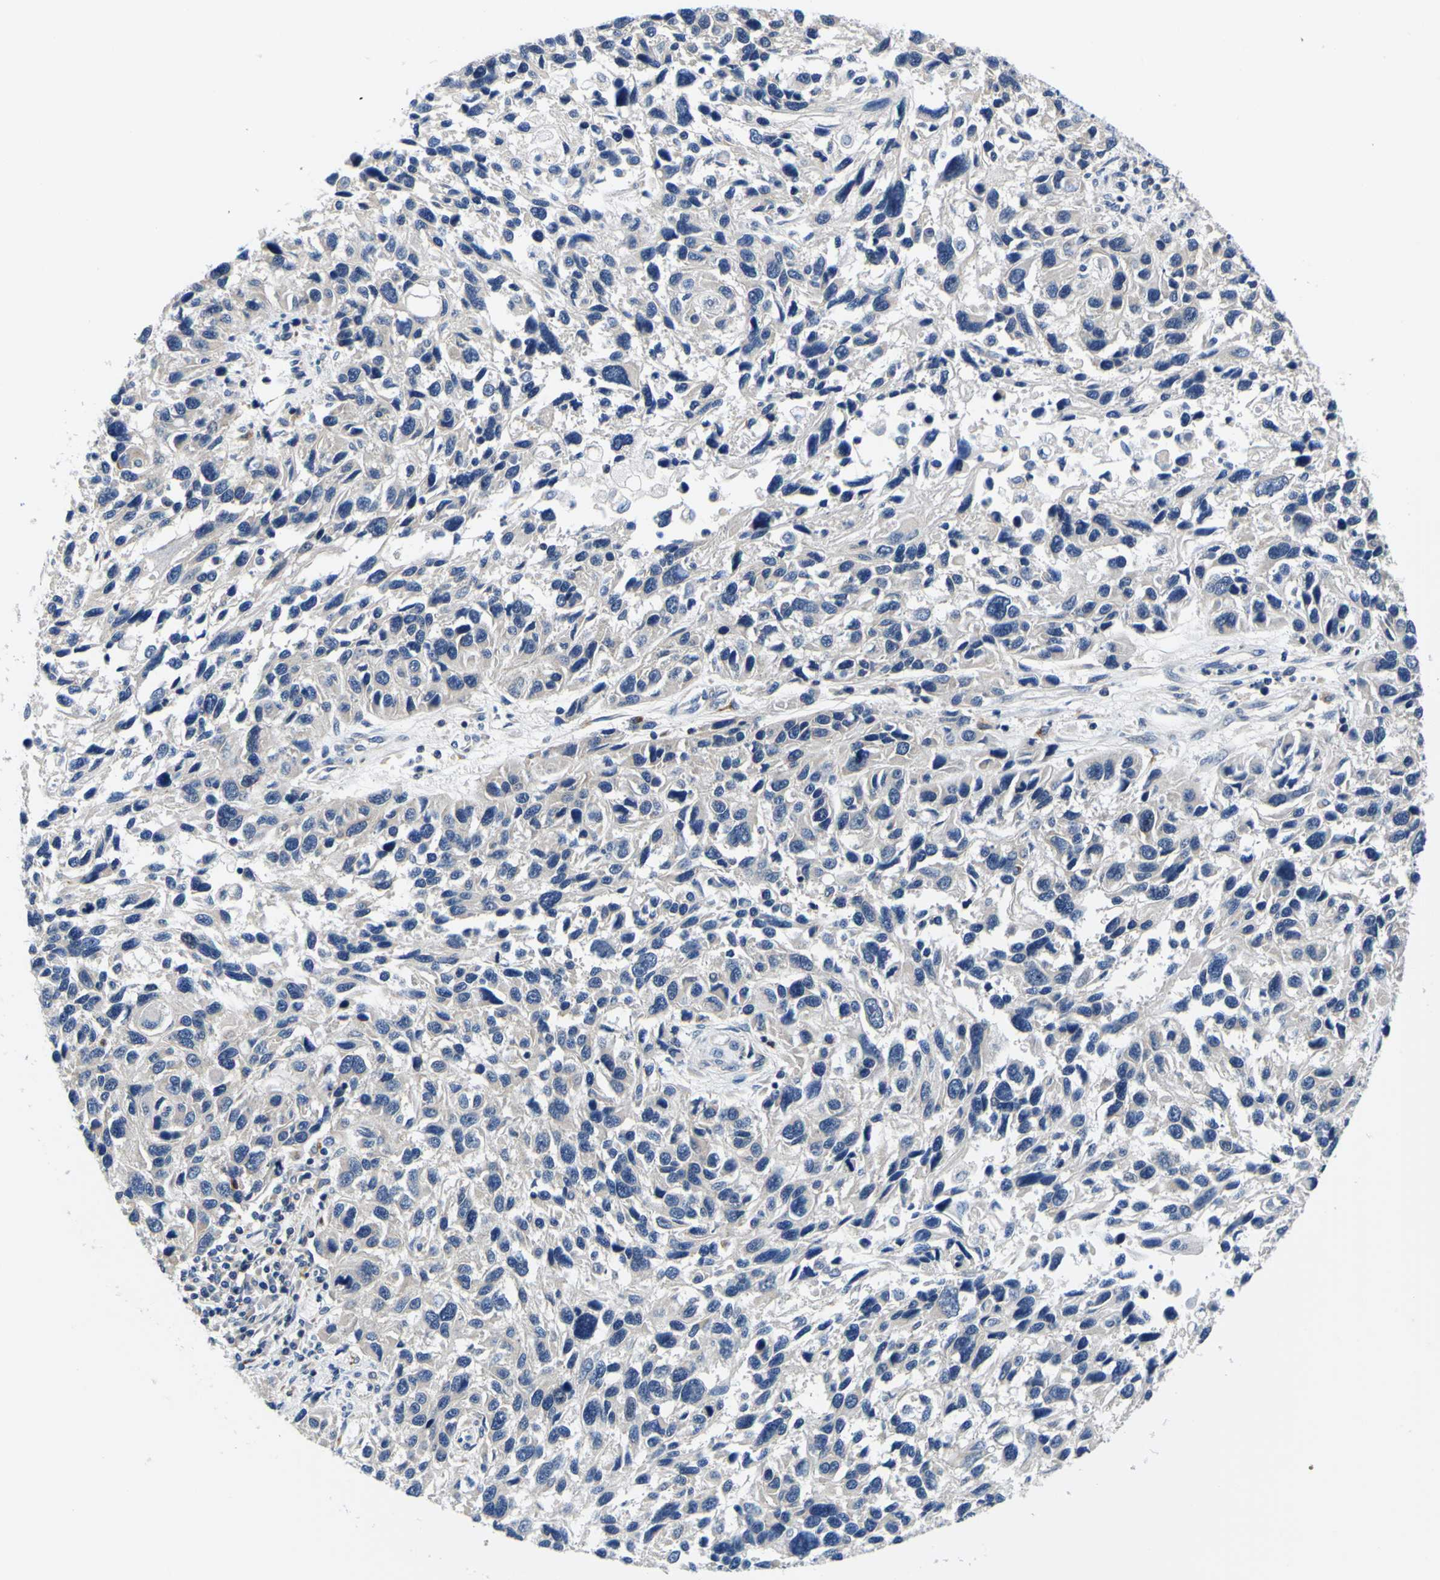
{"staining": {"intensity": "negative", "quantity": "none", "location": "none"}, "tissue": "melanoma", "cell_type": "Tumor cells", "image_type": "cancer", "snomed": [{"axis": "morphology", "description": "Malignant melanoma, NOS"}, {"axis": "topography", "description": "Skin"}], "caption": "Tumor cells are negative for brown protein staining in malignant melanoma.", "gene": "TNIK", "patient": {"sex": "male", "age": 53}}